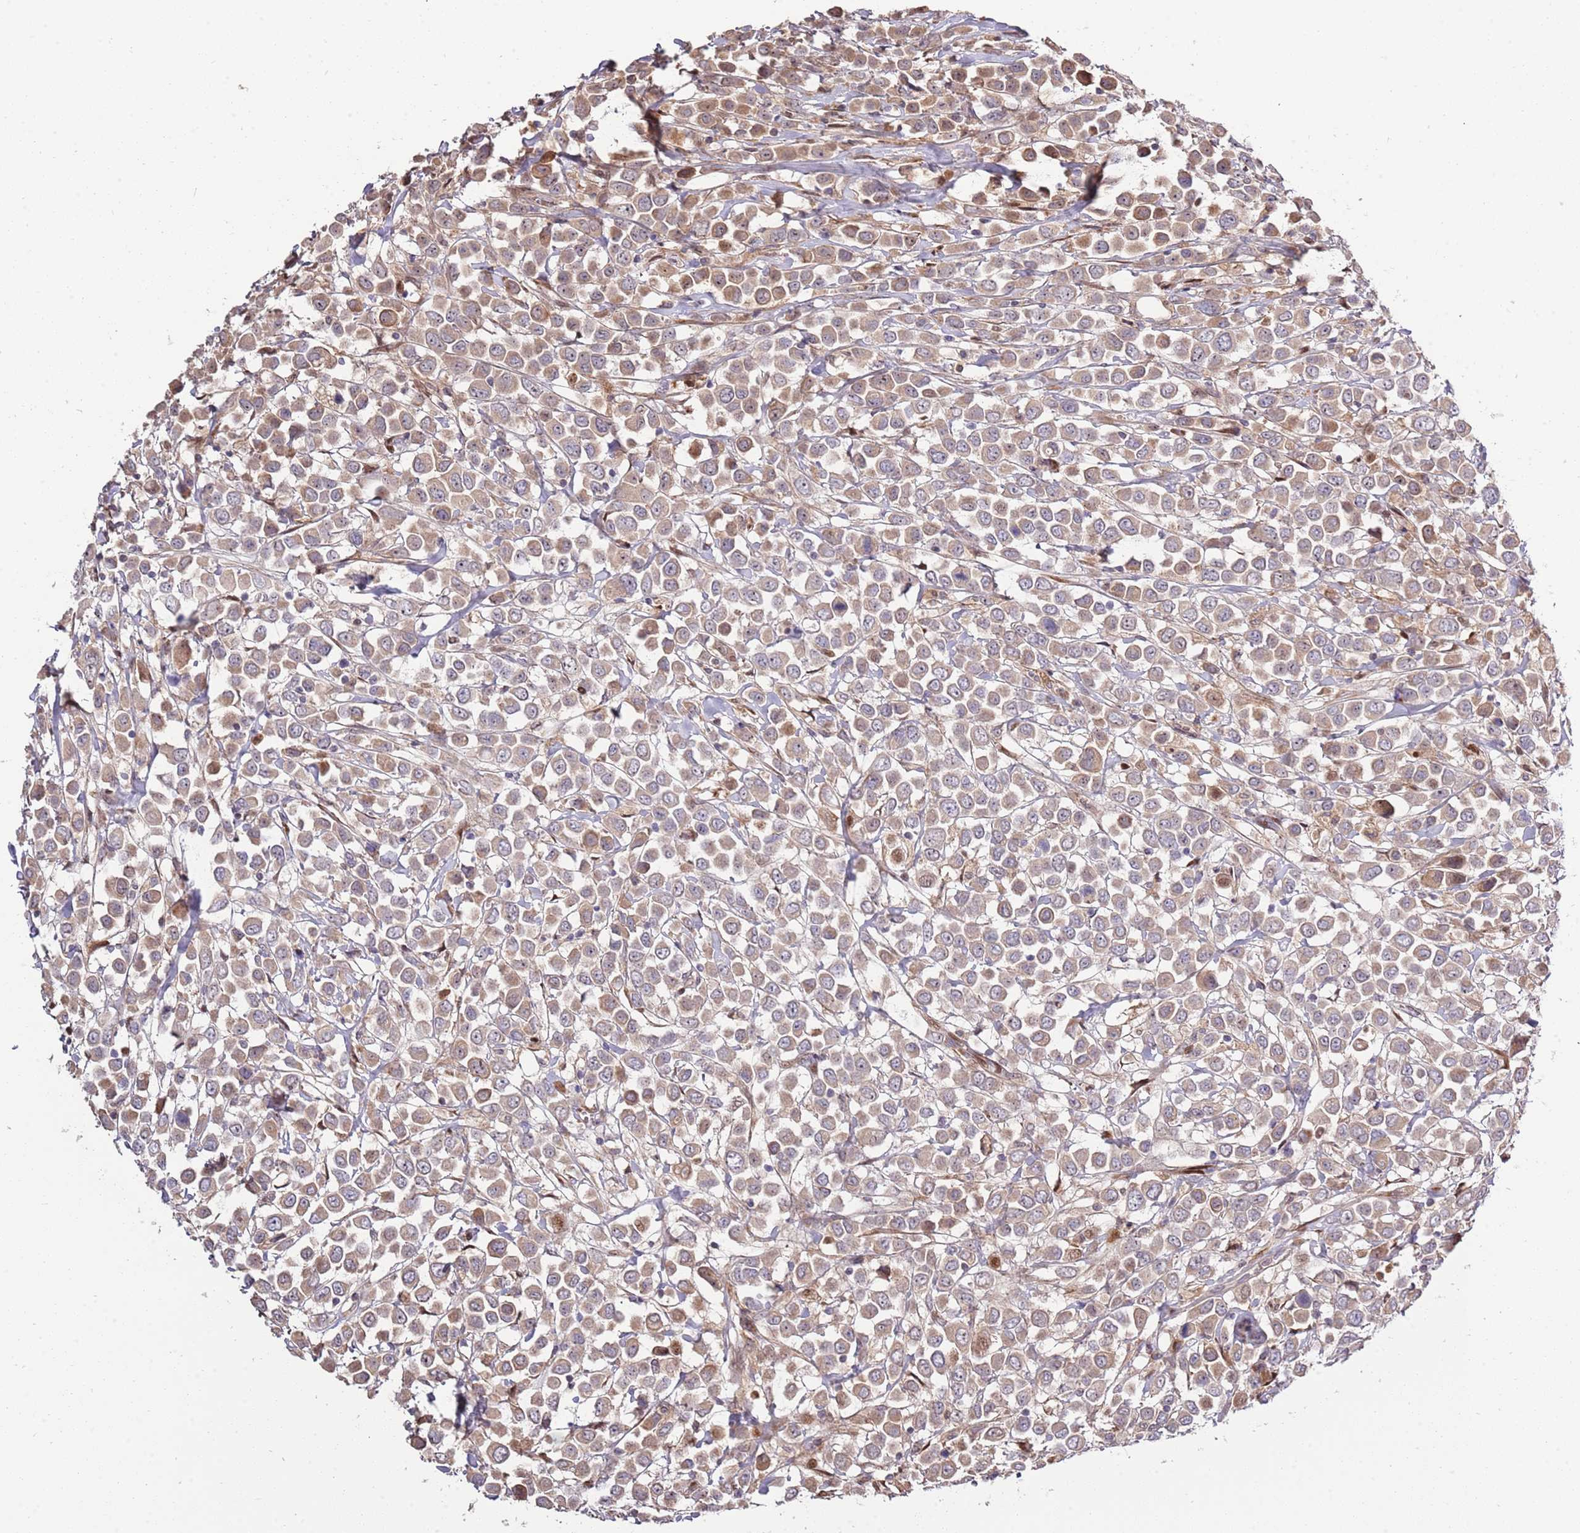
{"staining": {"intensity": "moderate", "quantity": "25%-75%", "location": "cytoplasmic/membranous"}, "tissue": "breast cancer", "cell_type": "Tumor cells", "image_type": "cancer", "snomed": [{"axis": "morphology", "description": "Duct carcinoma"}, {"axis": "topography", "description": "Breast"}], "caption": "Breast cancer stained with DAB (3,3'-diaminobenzidine) immunohistochemistry (IHC) reveals medium levels of moderate cytoplasmic/membranous expression in about 25%-75% of tumor cells.", "gene": "SYNDIG1L", "patient": {"sex": "female", "age": 61}}